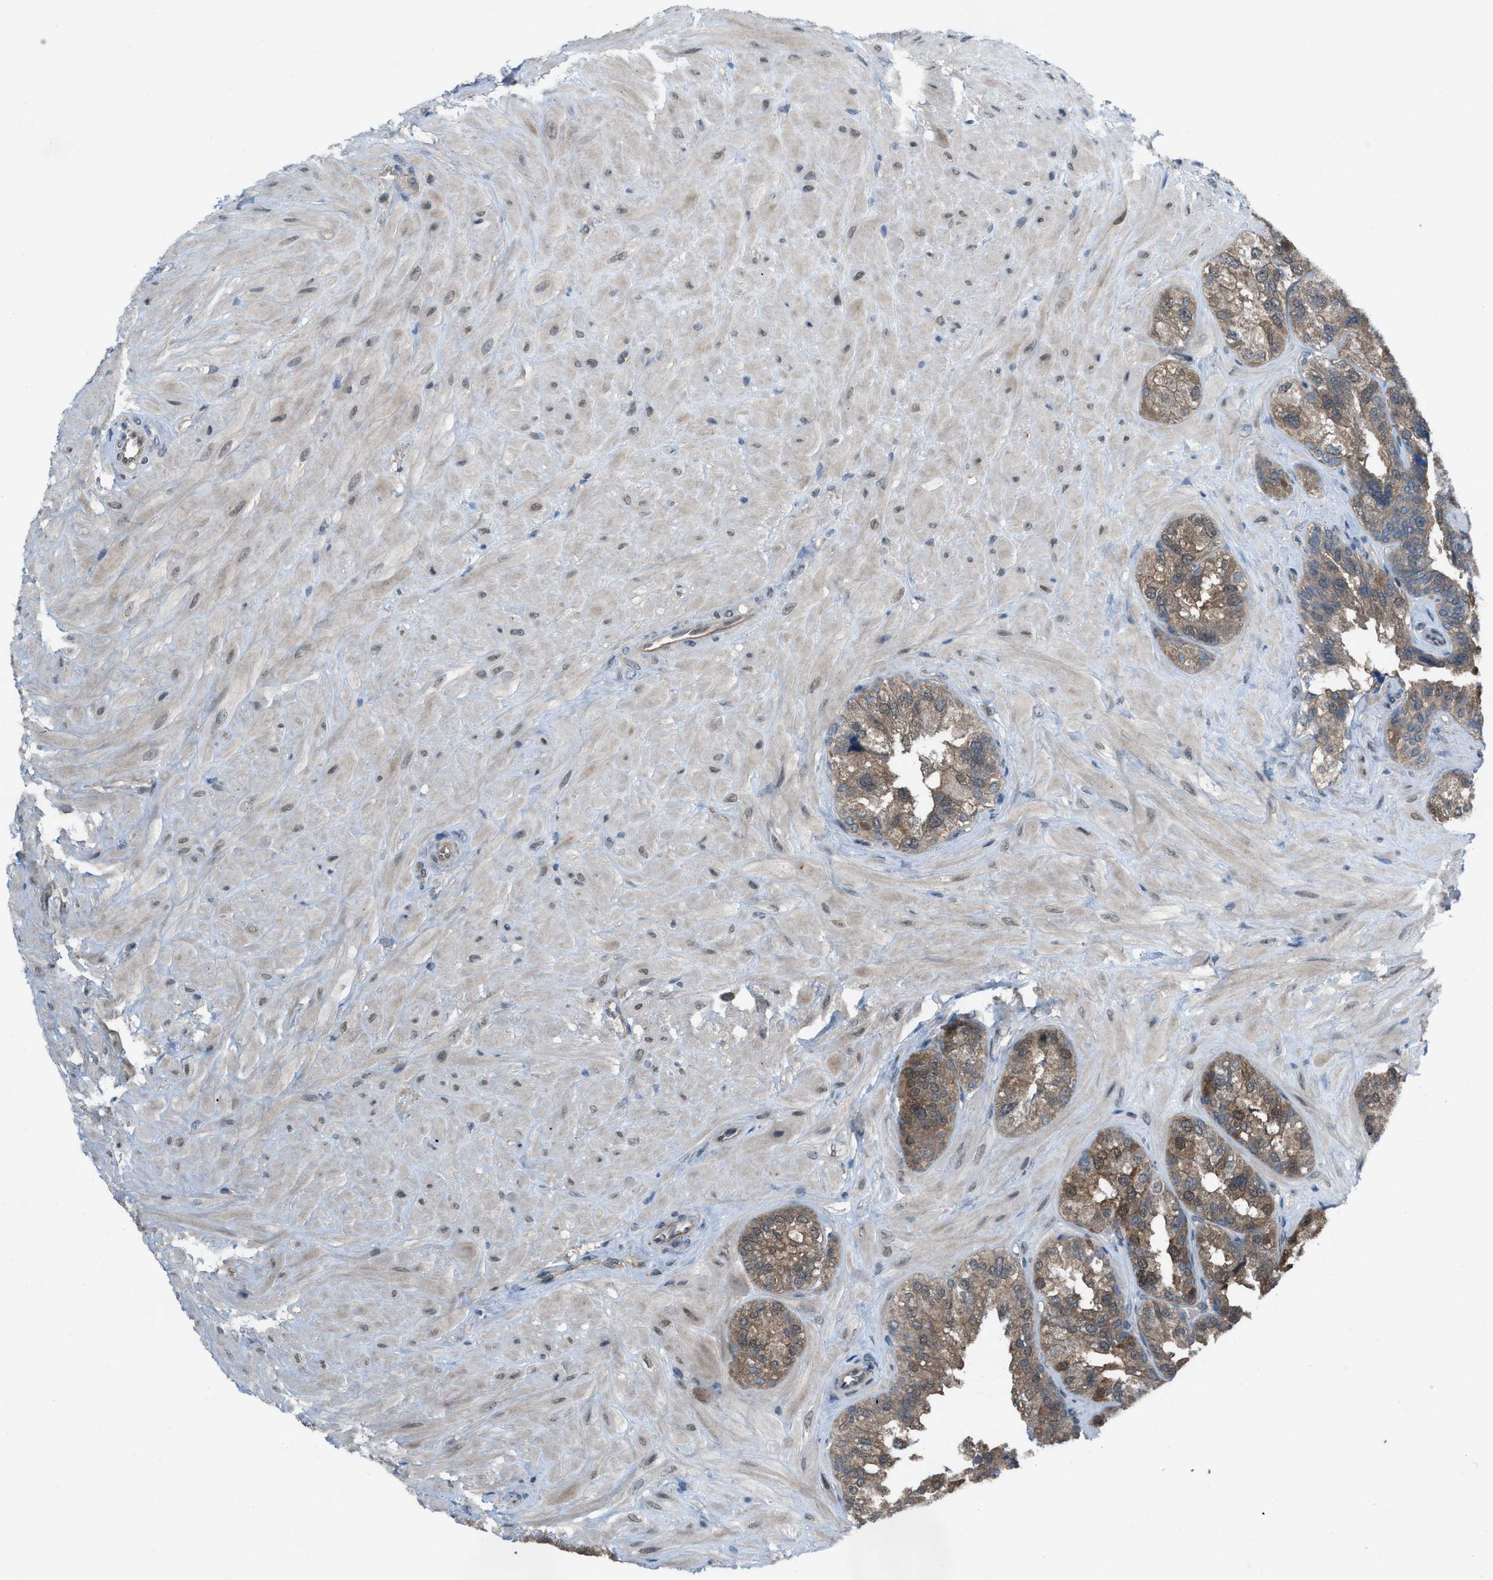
{"staining": {"intensity": "weak", "quantity": ">75%", "location": "cytoplasmic/membranous"}, "tissue": "seminal vesicle", "cell_type": "Glandular cells", "image_type": "normal", "snomed": [{"axis": "morphology", "description": "Normal tissue, NOS"}, {"axis": "topography", "description": "Prostate"}, {"axis": "topography", "description": "Seminal veicle"}], "caption": "The immunohistochemical stain shows weak cytoplasmic/membranous positivity in glandular cells of unremarkable seminal vesicle.", "gene": "PLAA", "patient": {"sex": "male", "age": 51}}